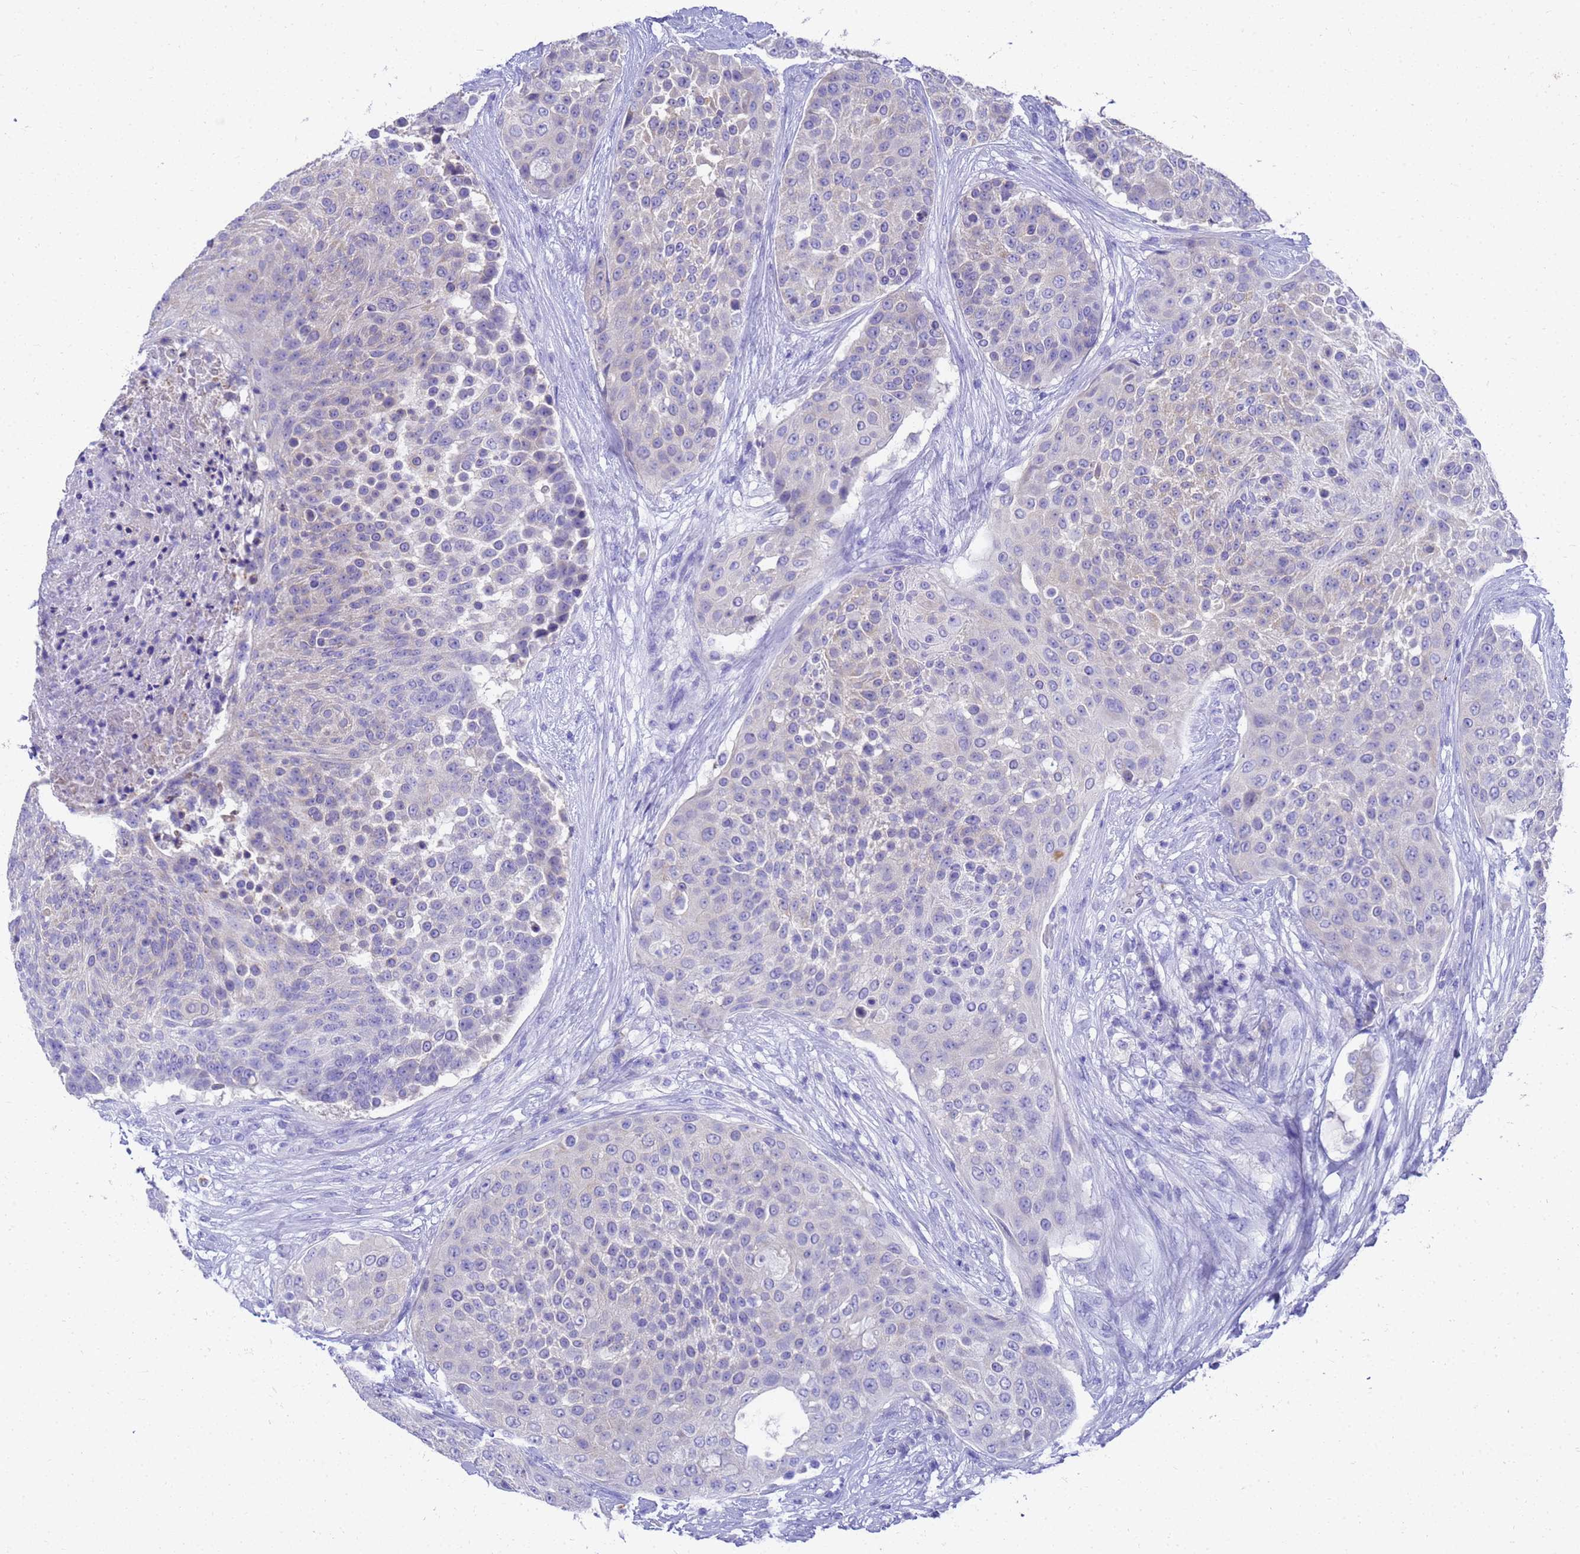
{"staining": {"intensity": "weak", "quantity": "<25%", "location": "cytoplasmic/membranous"}, "tissue": "urothelial cancer", "cell_type": "Tumor cells", "image_type": "cancer", "snomed": [{"axis": "morphology", "description": "Urothelial carcinoma, High grade"}, {"axis": "topography", "description": "Urinary bladder"}], "caption": "The photomicrograph demonstrates no significant expression in tumor cells of urothelial carcinoma (high-grade).", "gene": "MS4A13", "patient": {"sex": "female", "age": 63}}